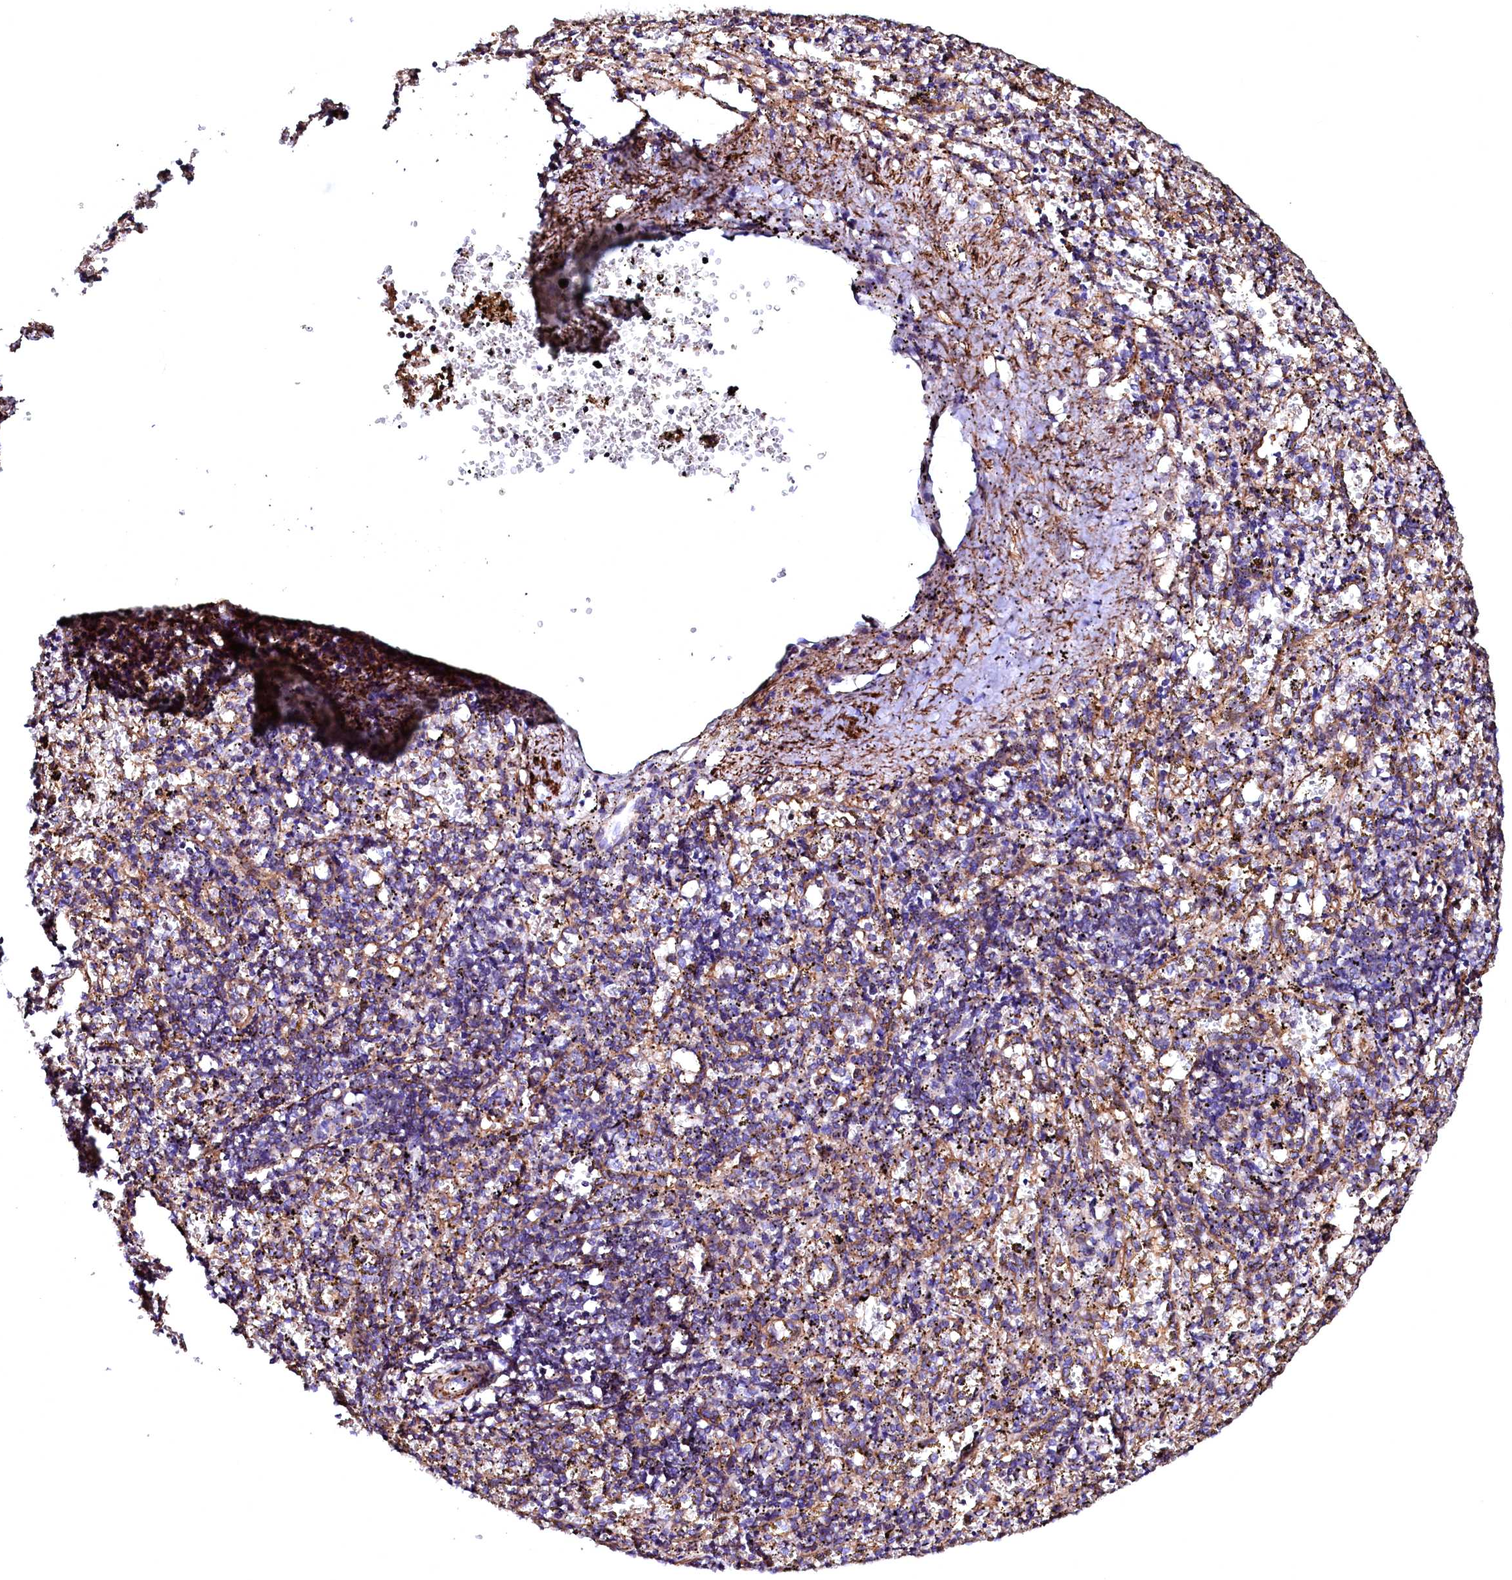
{"staining": {"intensity": "negative", "quantity": "none", "location": "none"}, "tissue": "spleen", "cell_type": "Cells in red pulp", "image_type": "normal", "snomed": [{"axis": "morphology", "description": "Normal tissue, NOS"}, {"axis": "topography", "description": "Spleen"}], "caption": "Immunohistochemical staining of benign spleen demonstrates no significant staining in cells in red pulp.", "gene": "GPR176", "patient": {"sex": "male", "age": 11}}